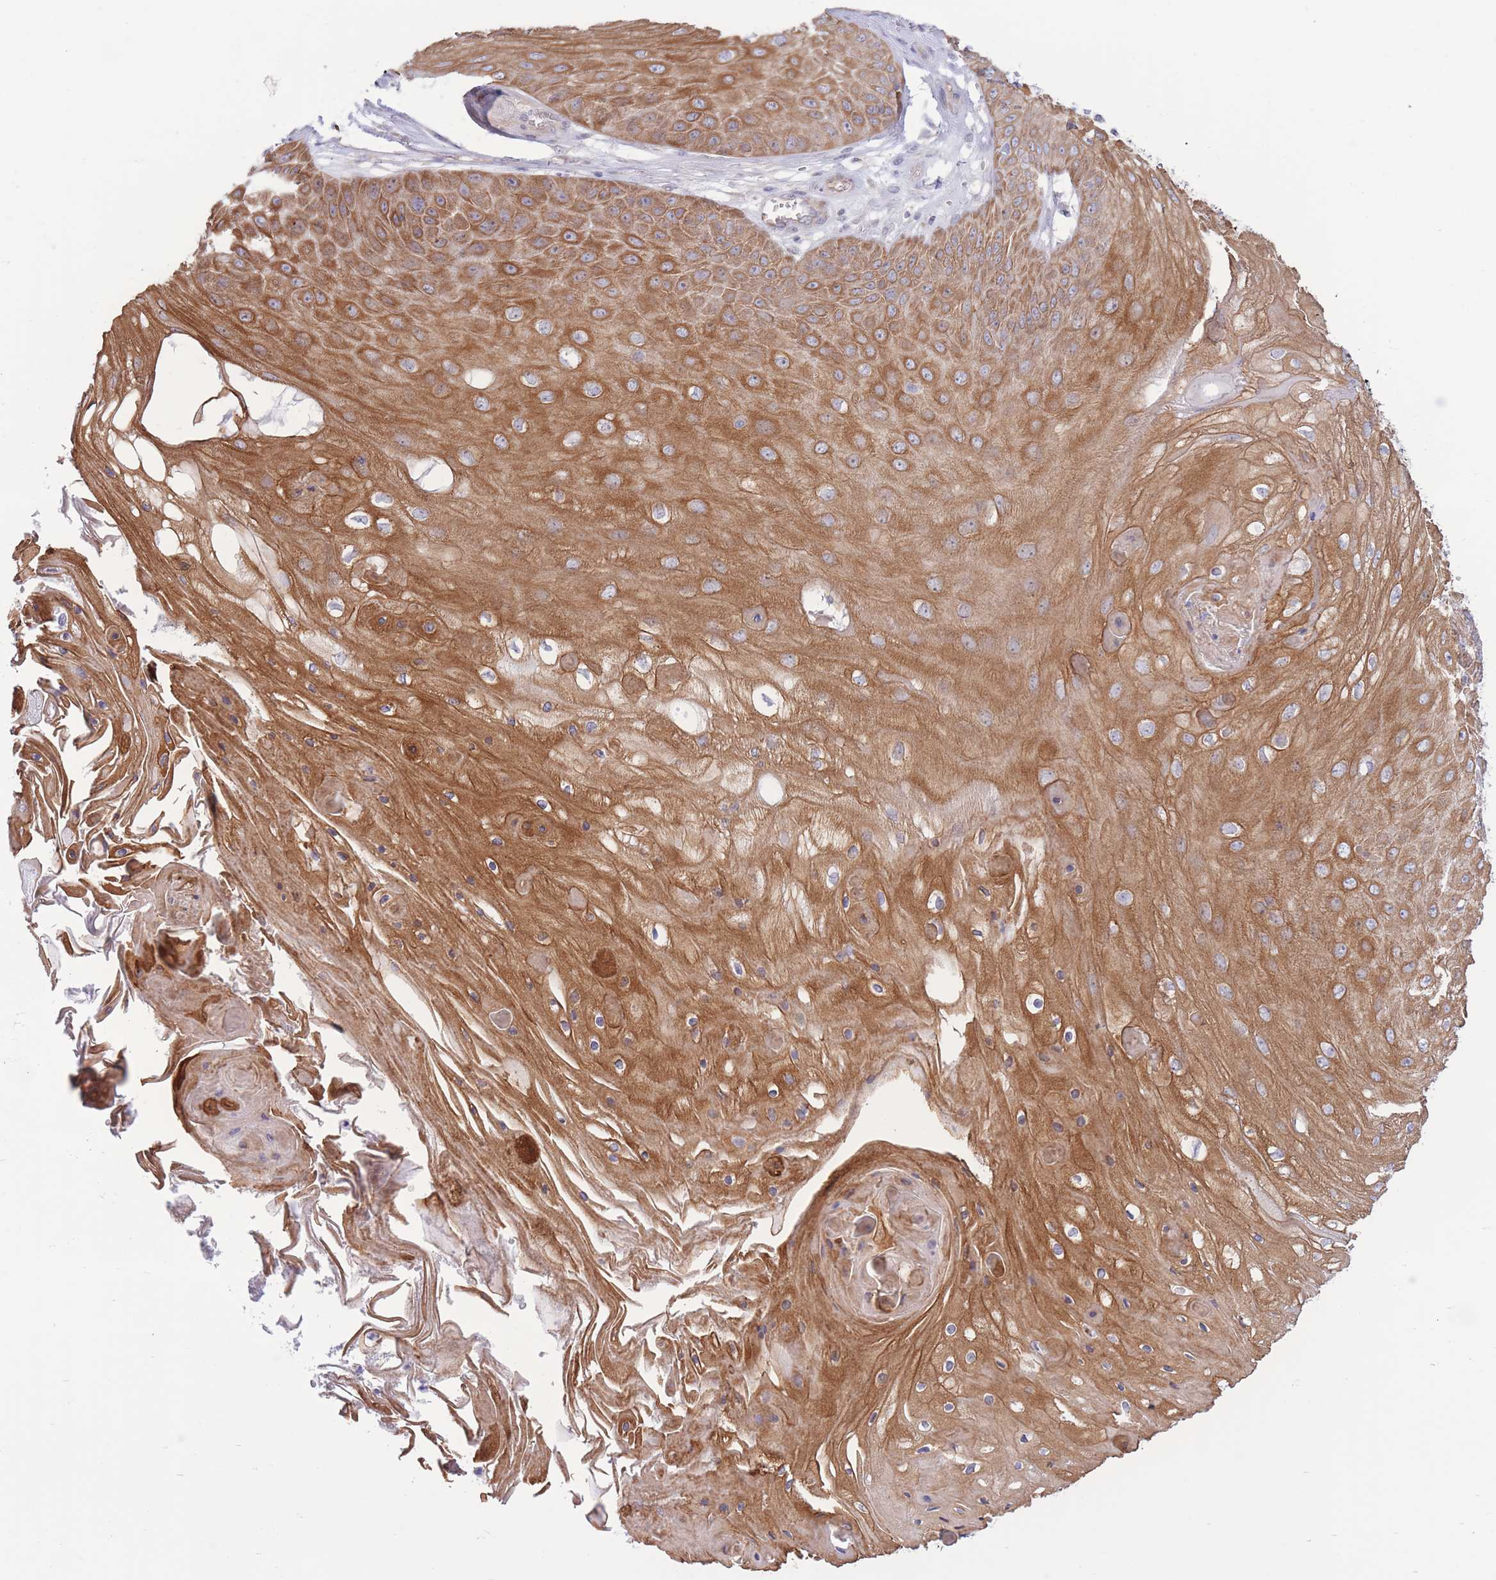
{"staining": {"intensity": "strong", "quantity": ">75%", "location": "cytoplasmic/membranous"}, "tissue": "skin cancer", "cell_type": "Tumor cells", "image_type": "cancer", "snomed": [{"axis": "morphology", "description": "Squamous cell carcinoma, NOS"}, {"axis": "topography", "description": "Skin"}], "caption": "Skin cancer stained for a protein (brown) demonstrates strong cytoplasmic/membranous positive expression in approximately >75% of tumor cells.", "gene": "MRPS31", "patient": {"sex": "male", "age": 70}}